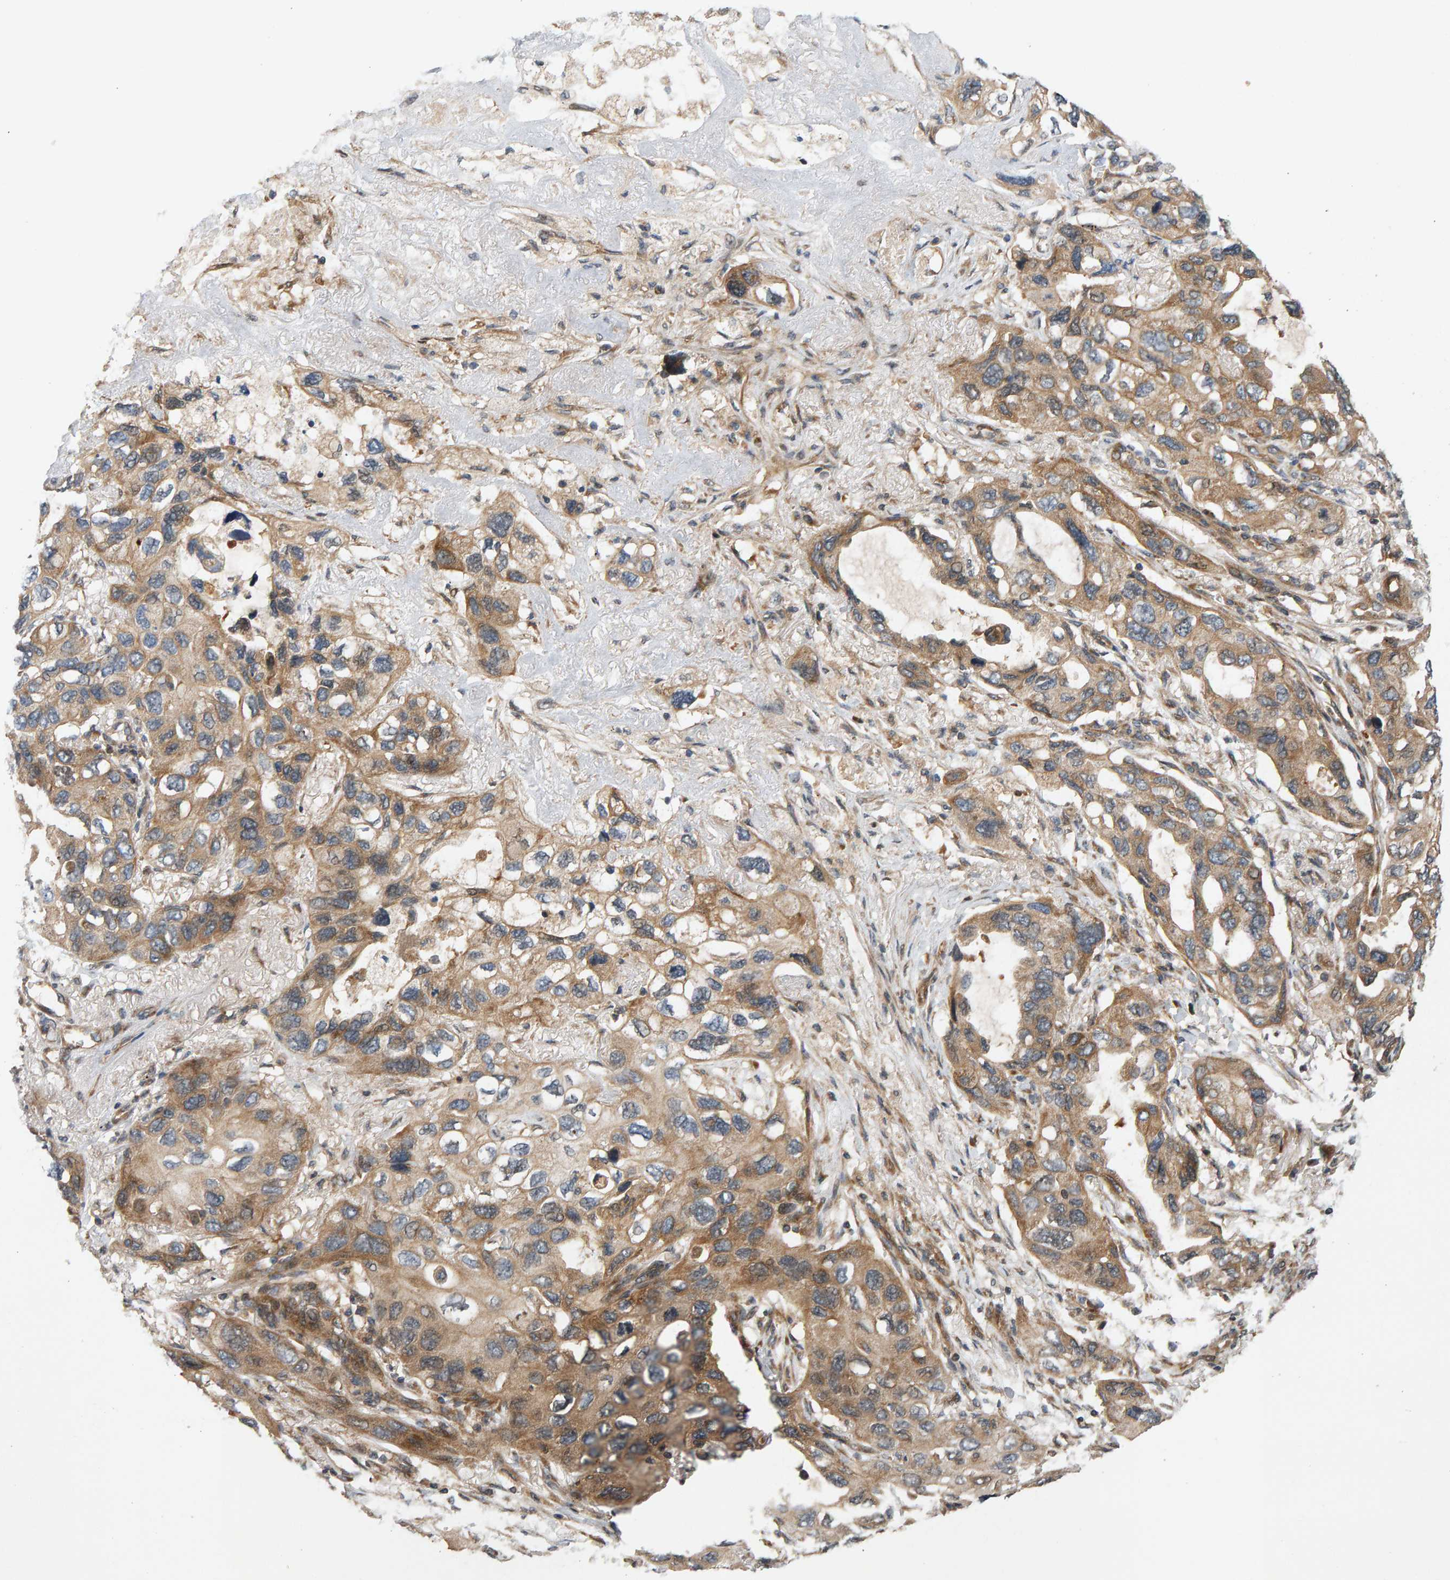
{"staining": {"intensity": "moderate", "quantity": ">75%", "location": "cytoplasmic/membranous"}, "tissue": "lung cancer", "cell_type": "Tumor cells", "image_type": "cancer", "snomed": [{"axis": "morphology", "description": "Squamous cell carcinoma, NOS"}, {"axis": "topography", "description": "Lung"}], "caption": "Protein expression by IHC displays moderate cytoplasmic/membranous expression in approximately >75% of tumor cells in lung squamous cell carcinoma. The protein is stained brown, and the nuclei are stained in blue (DAB IHC with brightfield microscopy, high magnification).", "gene": "BAHCC1", "patient": {"sex": "female", "age": 73}}